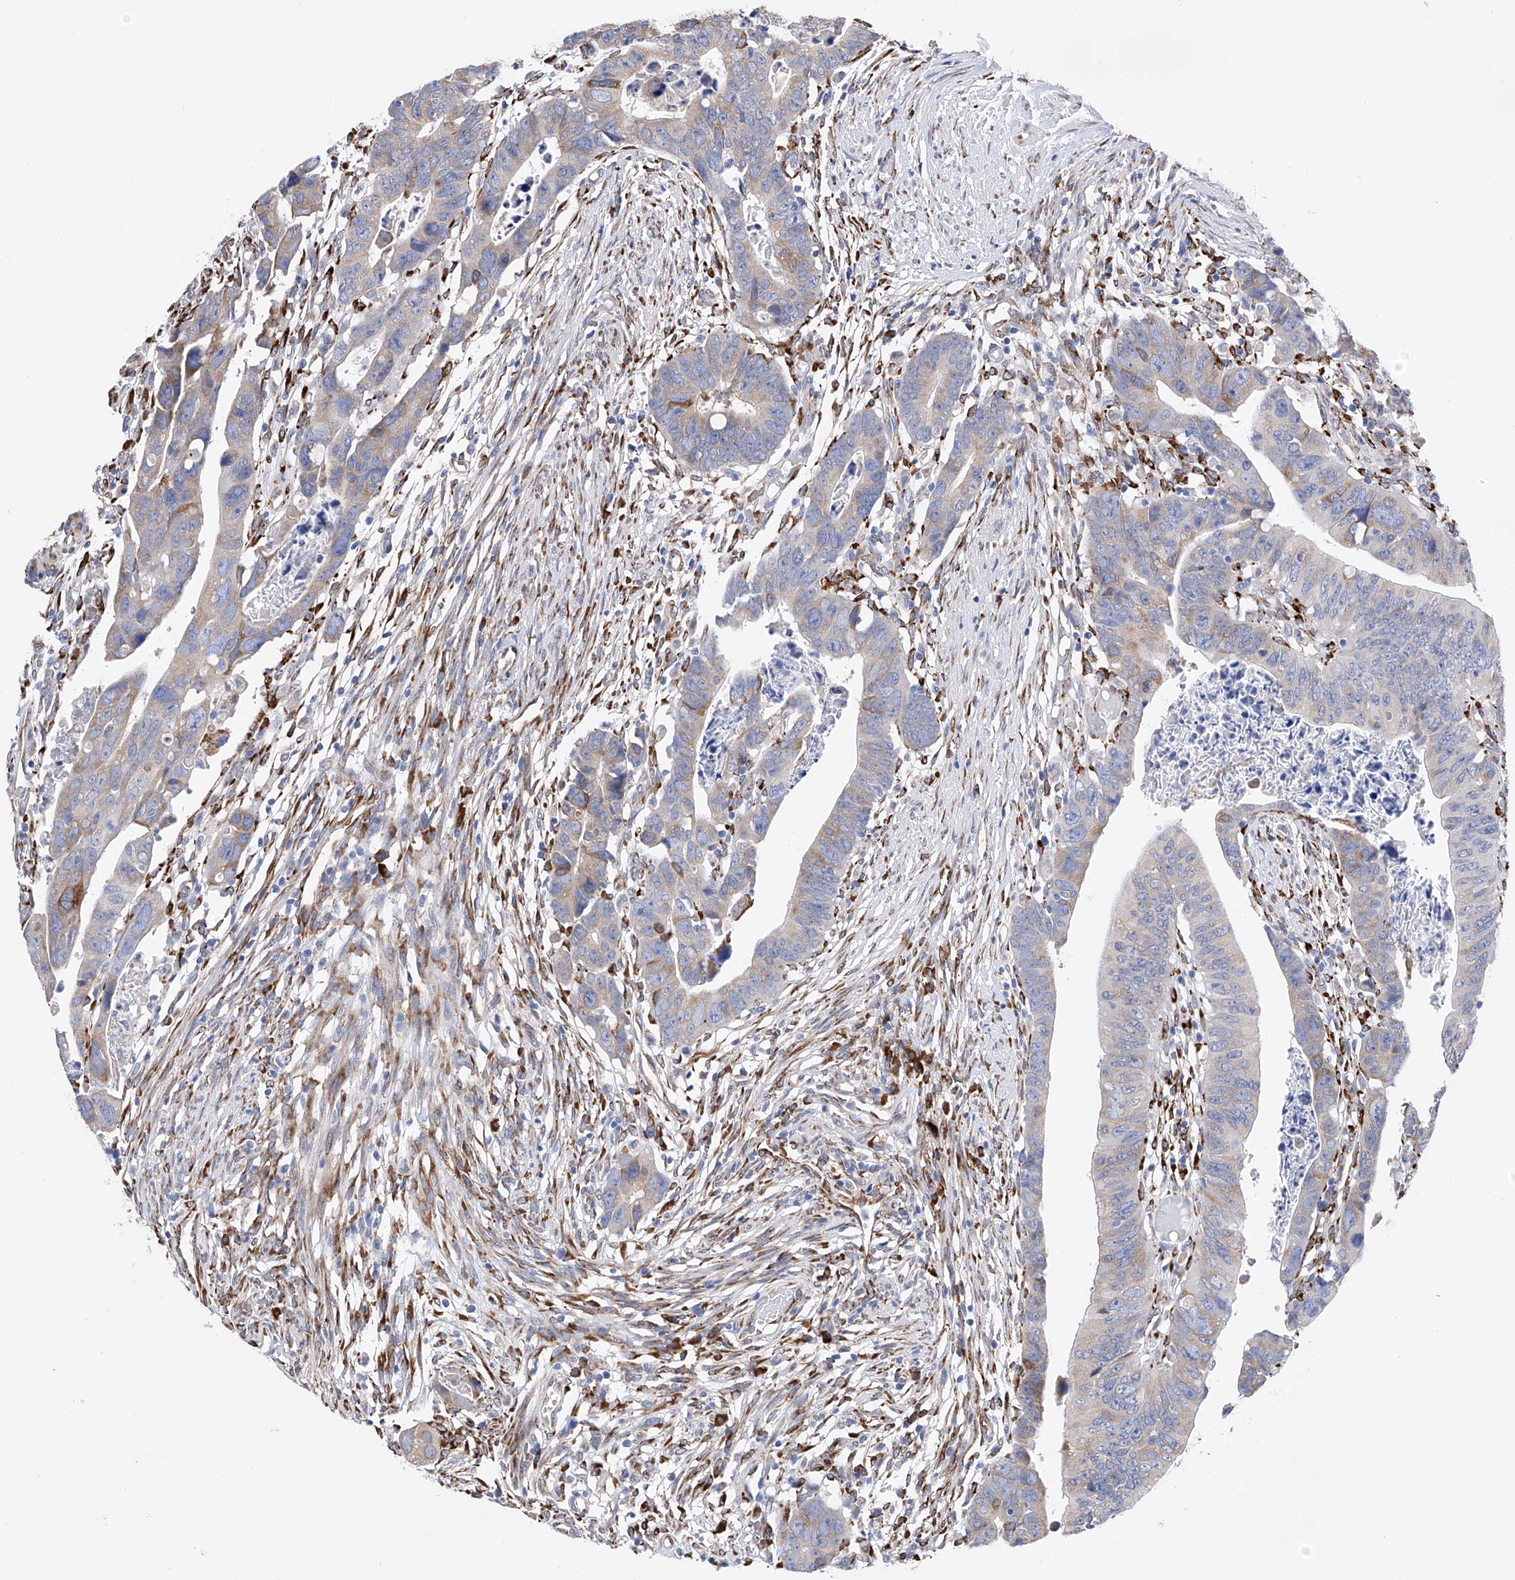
{"staining": {"intensity": "moderate", "quantity": "<25%", "location": "cytoplasmic/membranous"}, "tissue": "colorectal cancer", "cell_type": "Tumor cells", "image_type": "cancer", "snomed": [{"axis": "morphology", "description": "Adenocarcinoma, NOS"}, {"axis": "topography", "description": "Rectum"}], "caption": "Adenocarcinoma (colorectal) stained with a brown dye exhibits moderate cytoplasmic/membranous positive expression in about <25% of tumor cells.", "gene": "PDIA5", "patient": {"sex": "female", "age": 65}}